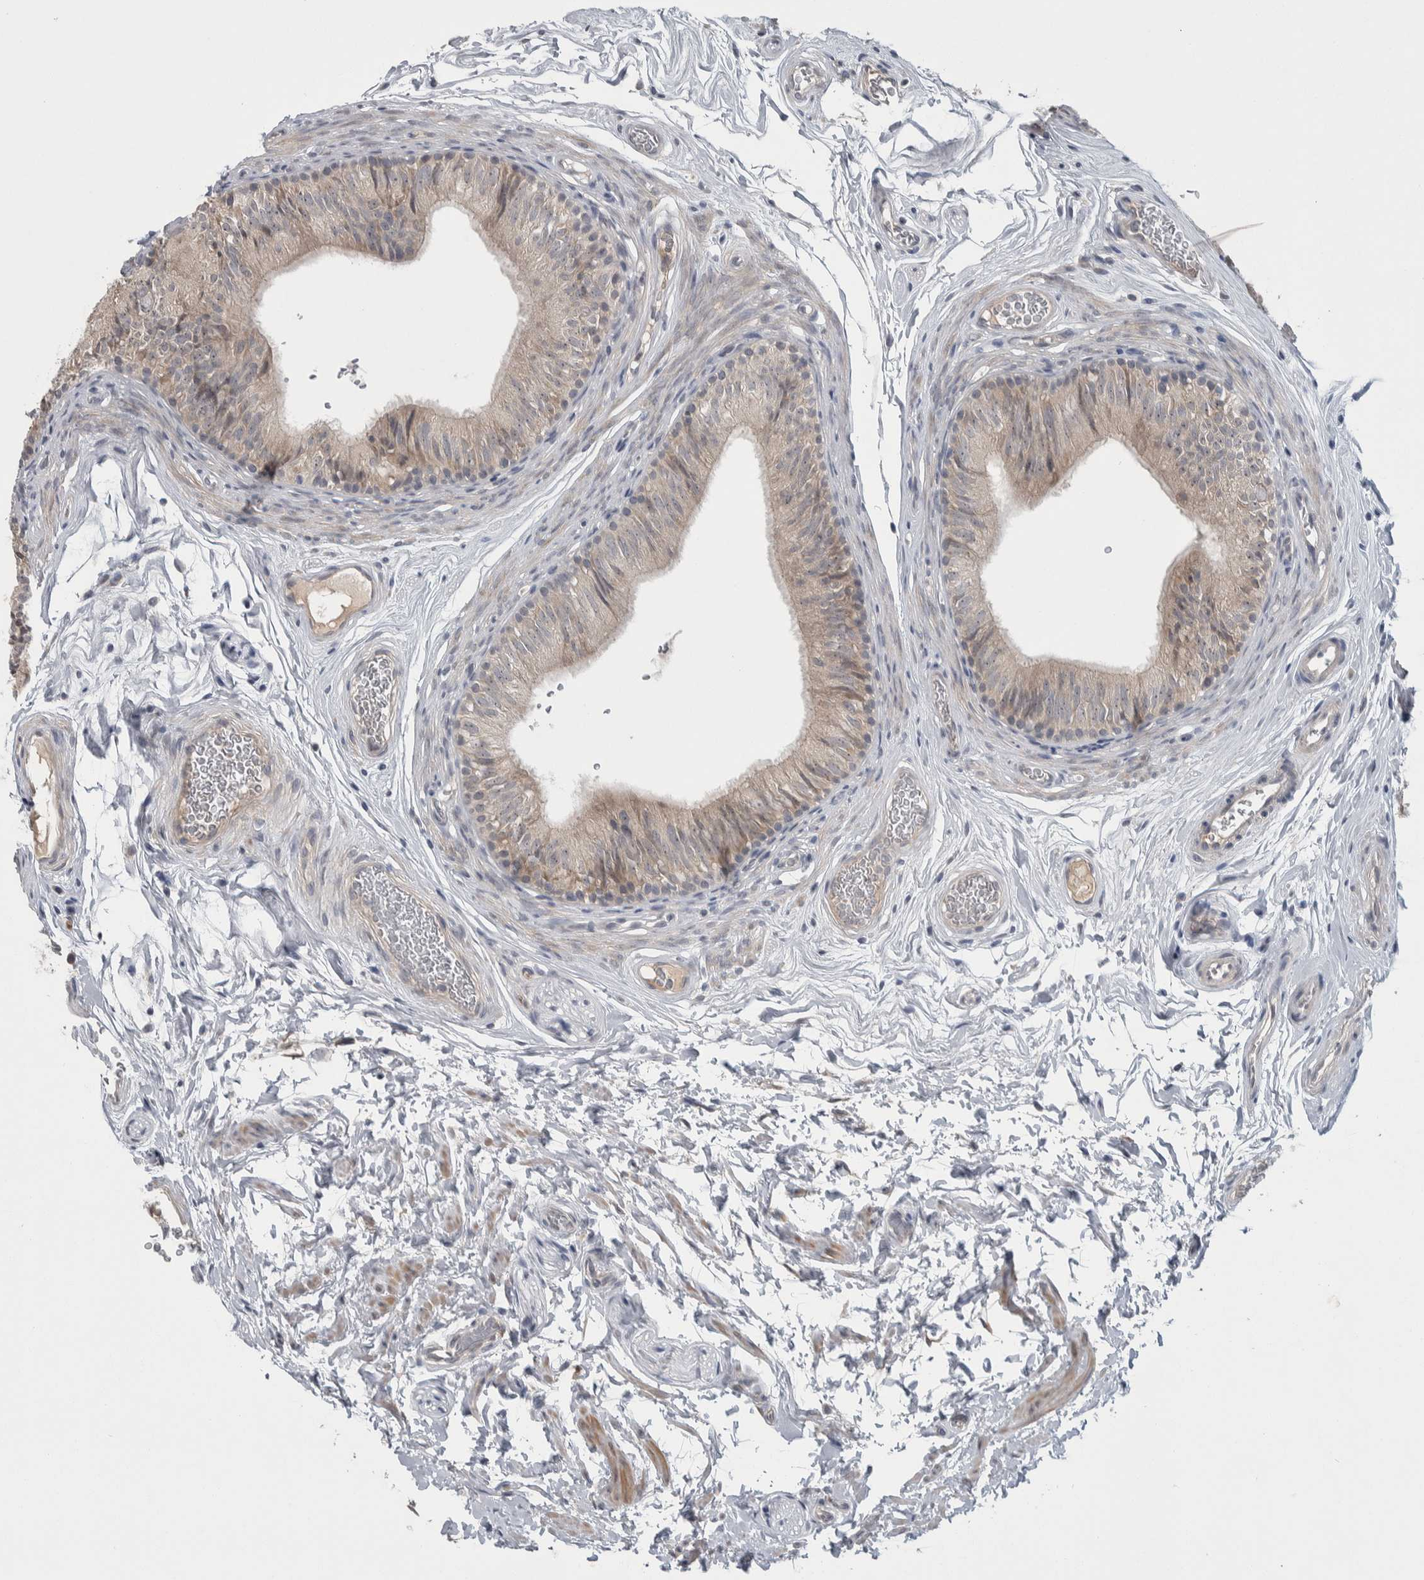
{"staining": {"intensity": "weak", "quantity": "25%-75%", "location": "cytoplasmic/membranous,nuclear"}, "tissue": "epididymis", "cell_type": "Glandular cells", "image_type": "normal", "snomed": [{"axis": "morphology", "description": "Normal tissue, NOS"}, {"axis": "topography", "description": "Epididymis"}], "caption": "An image of human epididymis stained for a protein reveals weak cytoplasmic/membranous,nuclear brown staining in glandular cells. (DAB (3,3'-diaminobenzidine) IHC, brown staining for protein, blue staining for nuclei).", "gene": "CUL2", "patient": {"sex": "male", "age": 36}}